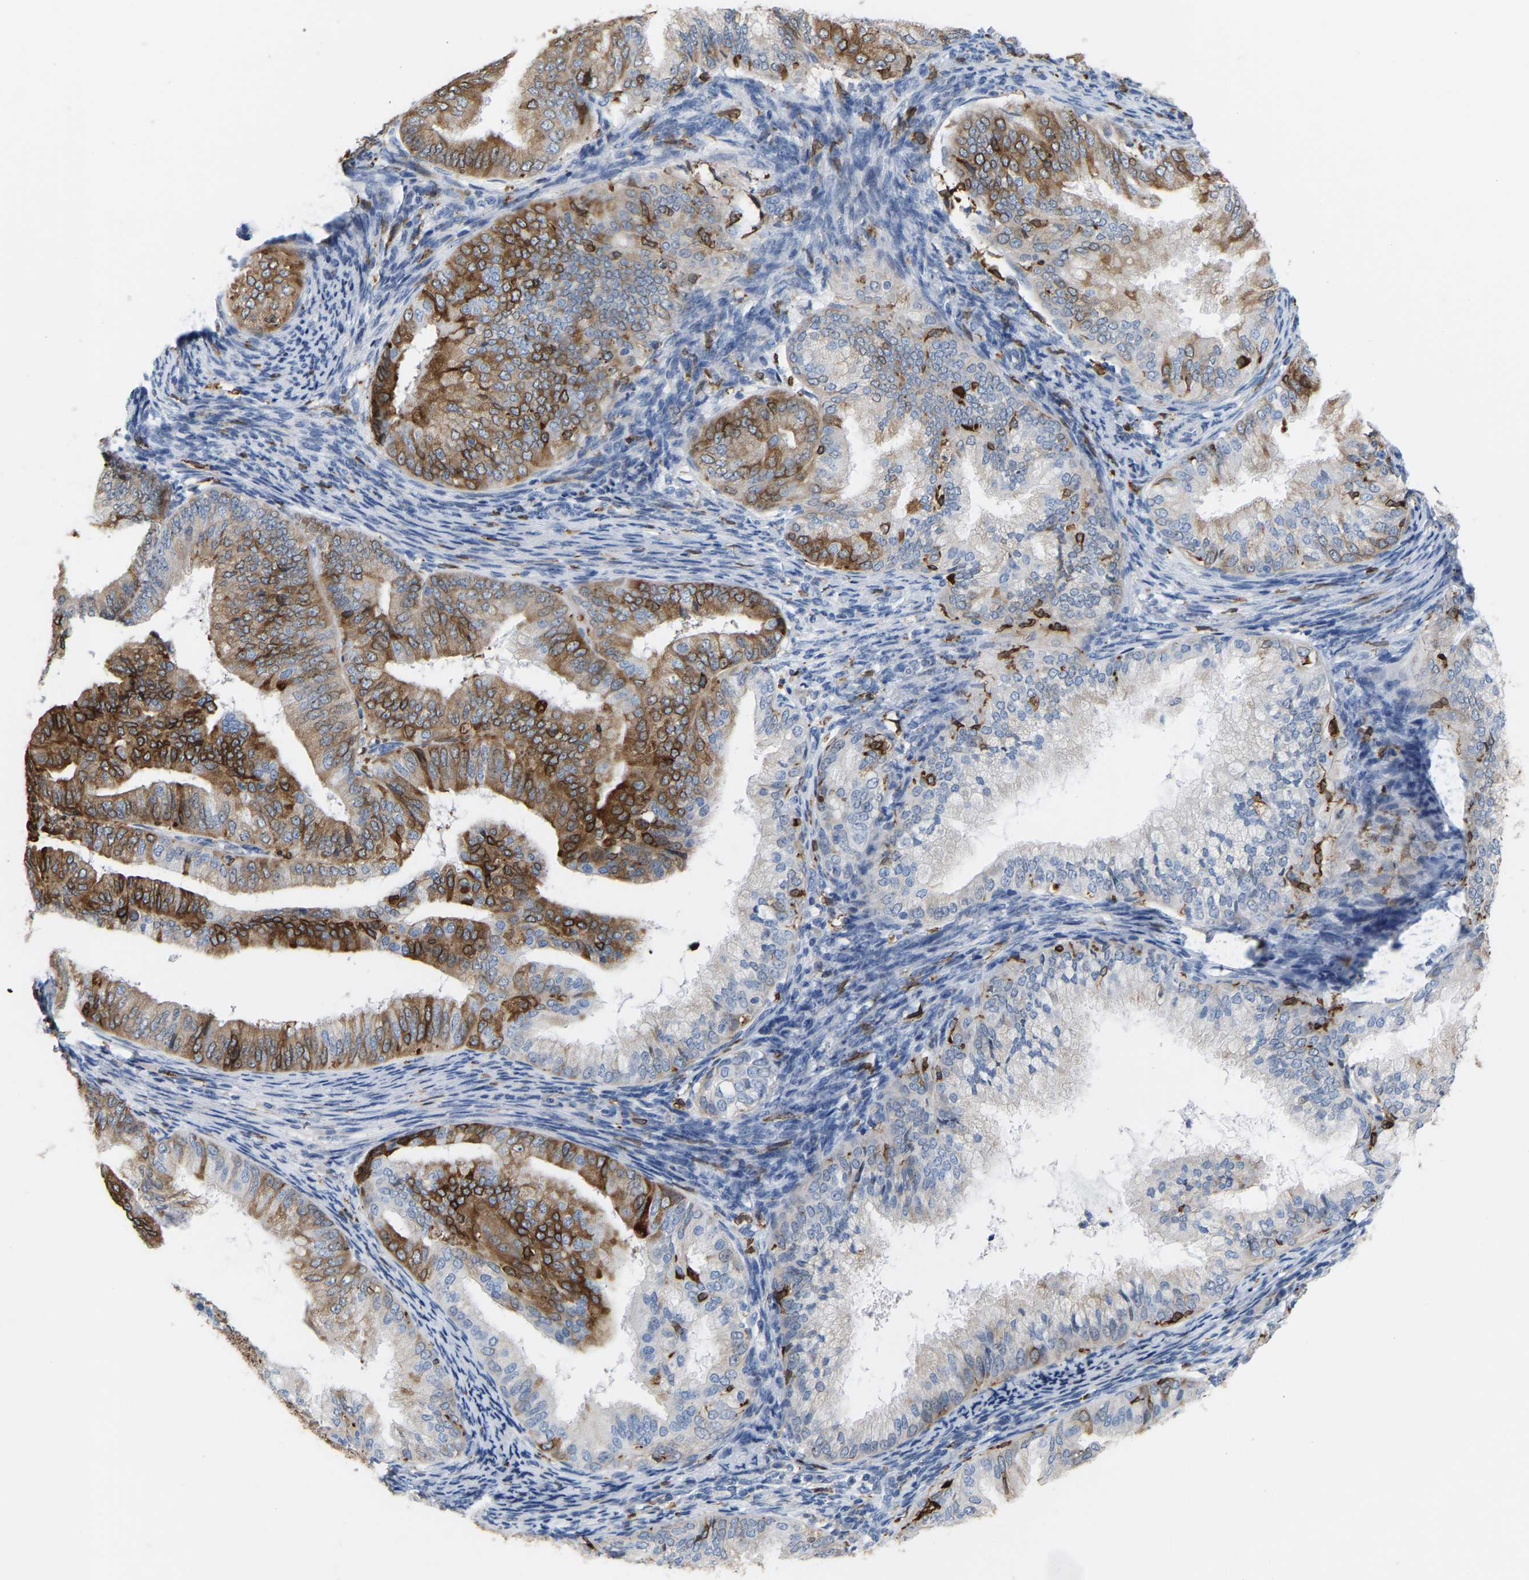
{"staining": {"intensity": "strong", "quantity": "25%-75%", "location": "cytoplasmic/membranous"}, "tissue": "endometrial cancer", "cell_type": "Tumor cells", "image_type": "cancer", "snomed": [{"axis": "morphology", "description": "Adenocarcinoma, NOS"}, {"axis": "topography", "description": "Endometrium"}], "caption": "This micrograph displays immunohistochemistry (IHC) staining of human endometrial cancer, with high strong cytoplasmic/membranous expression in approximately 25%-75% of tumor cells.", "gene": "PTGS1", "patient": {"sex": "female", "age": 63}}